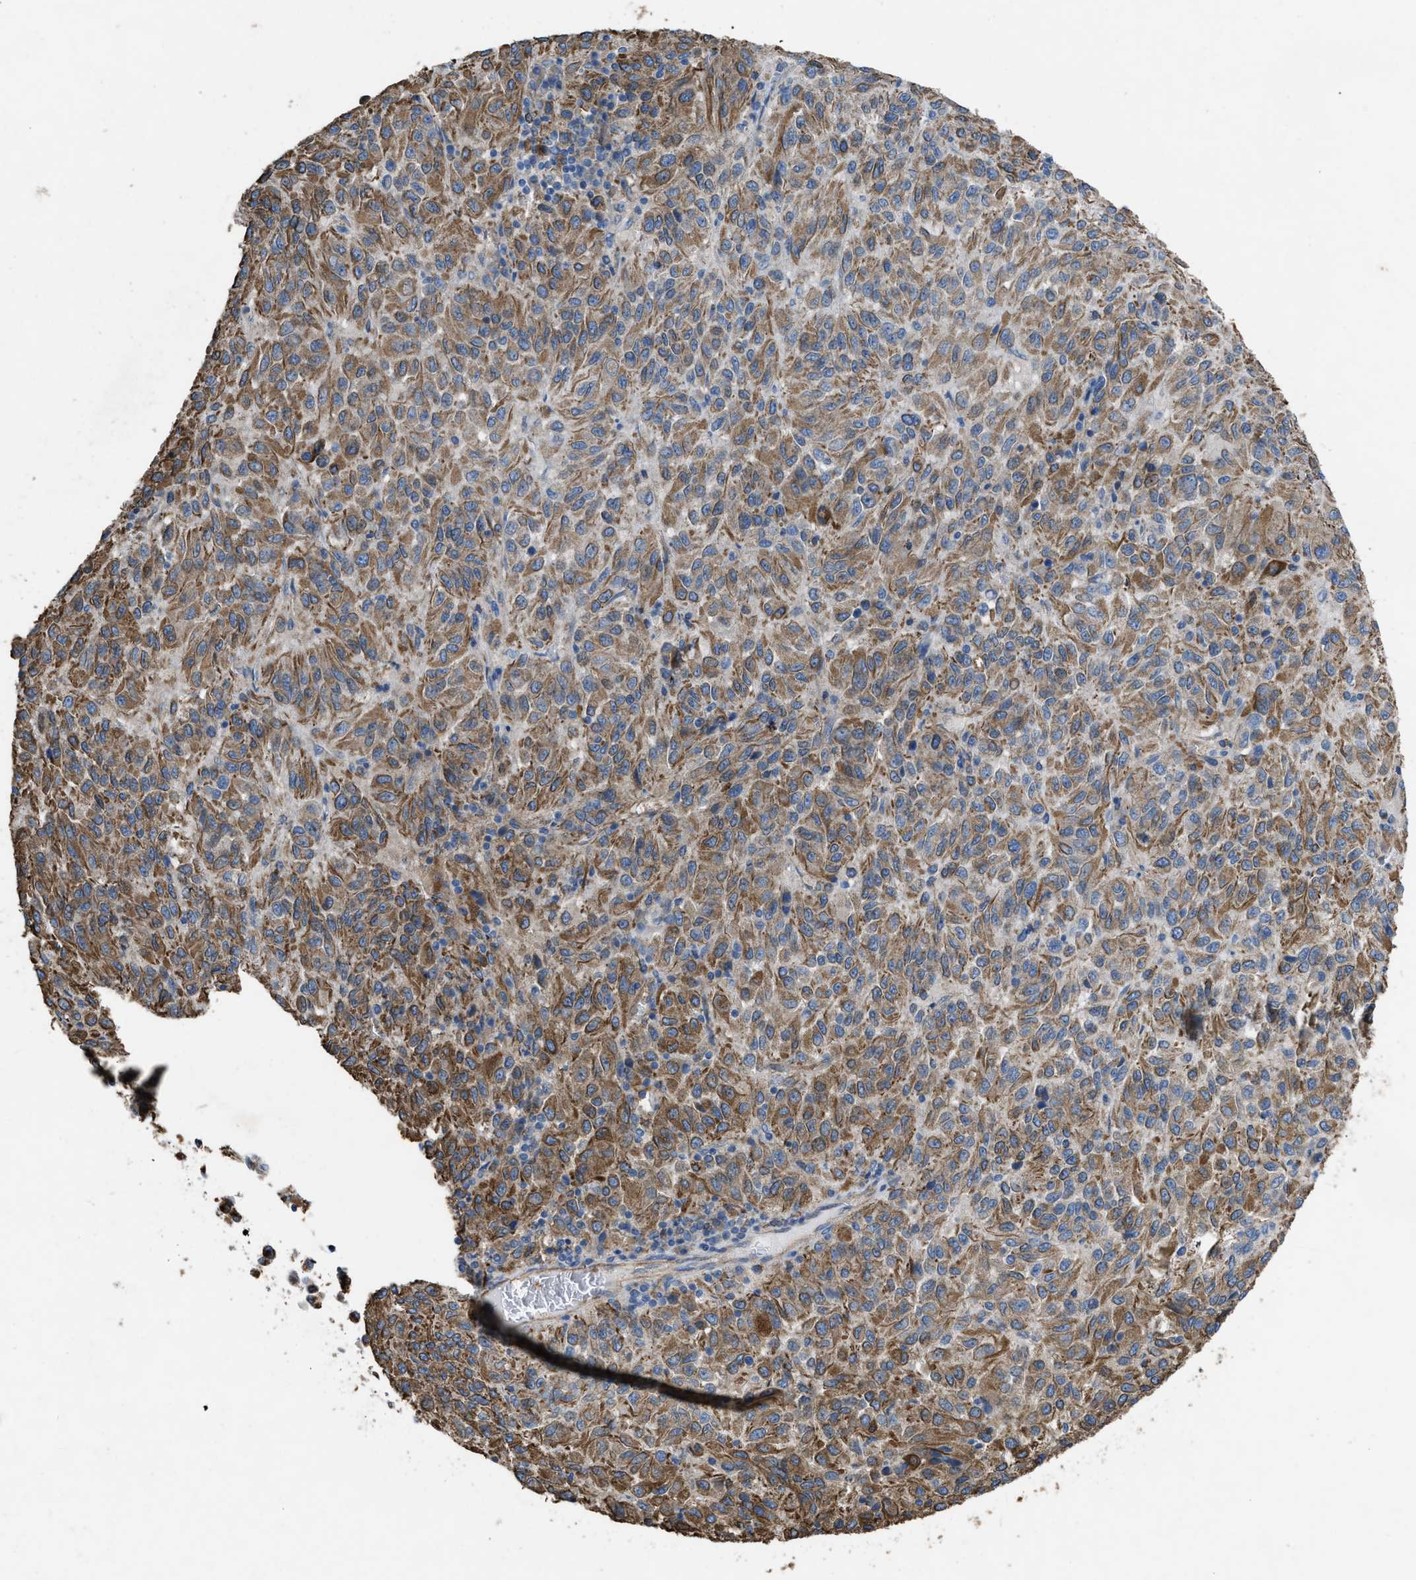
{"staining": {"intensity": "moderate", "quantity": ">75%", "location": "cytoplasmic/membranous"}, "tissue": "melanoma", "cell_type": "Tumor cells", "image_type": "cancer", "snomed": [{"axis": "morphology", "description": "Malignant melanoma, Metastatic site"}, {"axis": "topography", "description": "Lung"}], "caption": "DAB (3,3'-diaminobenzidine) immunohistochemical staining of human melanoma displays moderate cytoplasmic/membranous protein positivity in about >75% of tumor cells.", "gene": "DOLPP1", "patient": {"sex": "male", "age": 64}}